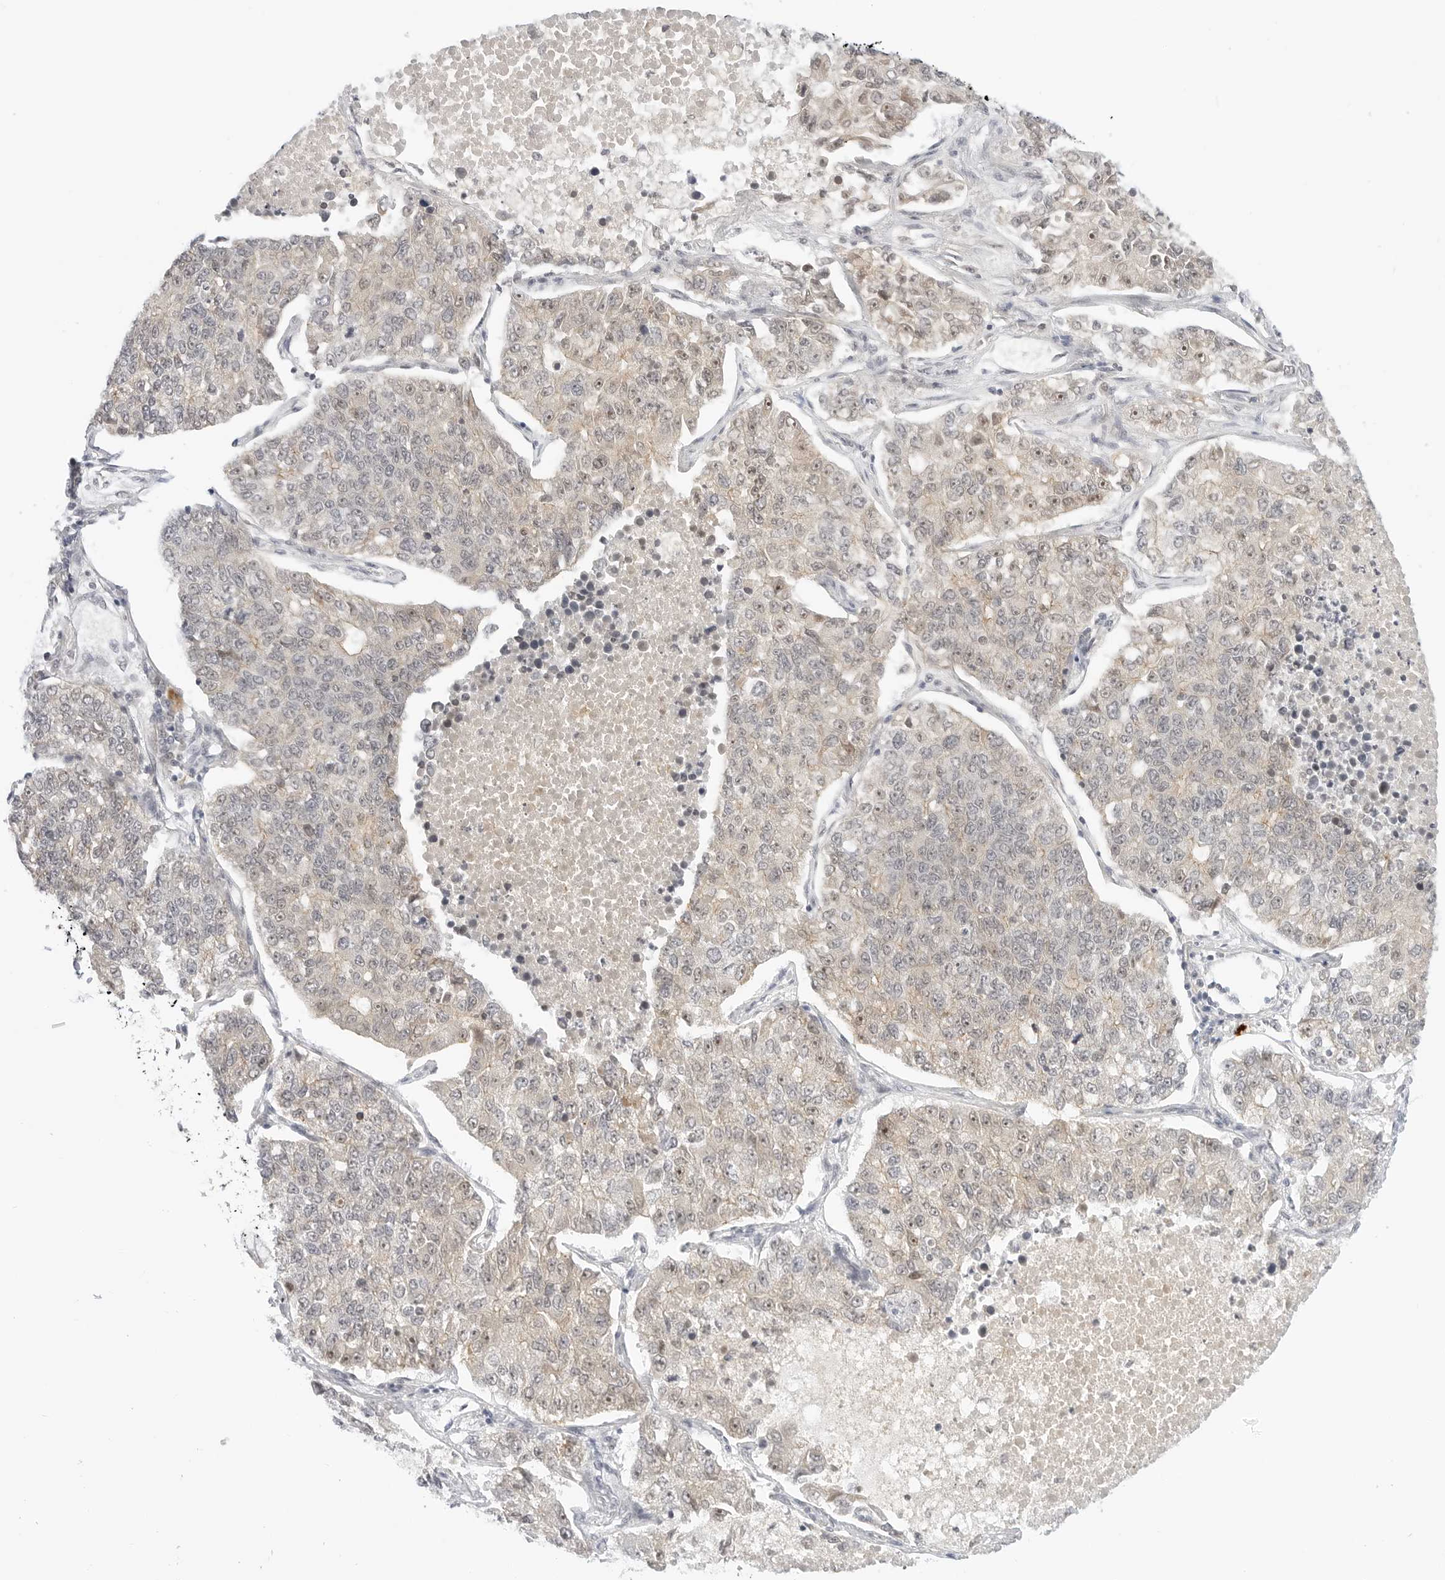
{"staining": {"intensity": "moderate", "quantity": "<25%", "location": "nuclear"}, "tissue": "lung cancer", "cell_type": "Tumor cells", "image_type": "cancer", "snomed": [{"axis": "morphology", "description": "Adenocarcinoma, NOS"}, {"axis": "topography", "description": "Lung"}], "caption": "A high-resolution histopathology image shows IHC staining of lung cancer, which shows moderate nuclear expression in approximately <25% of tumor cells.", "gene": "HIPK3", "patient": {"sex": "male", "age": 49}}